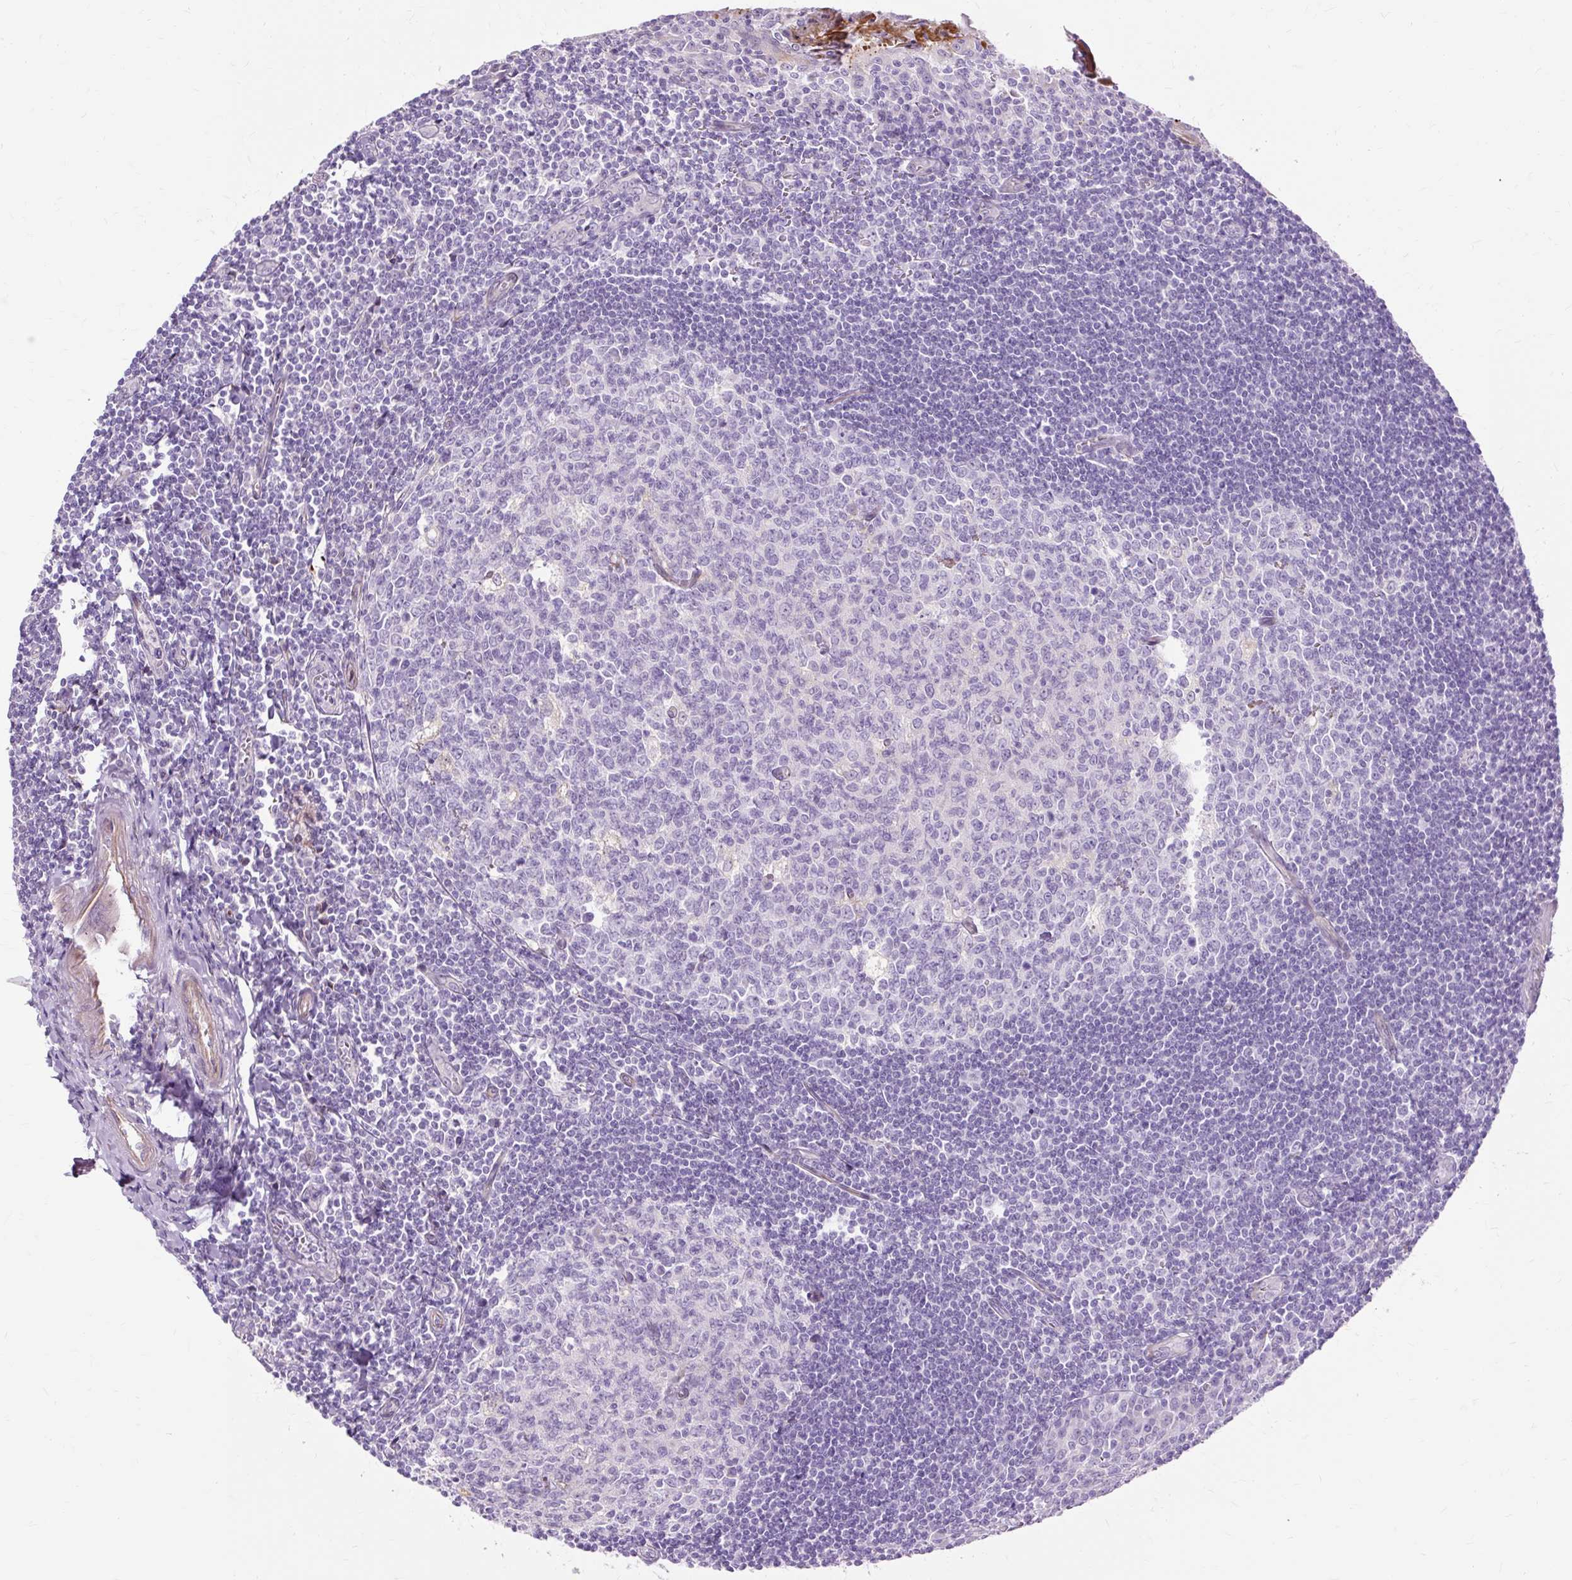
{"staining": {"intensity": "negative", "quantity": "none", "location": "none"}, "tissue": "tonsil", "cell_type": "Germinal center cells", "image_type": "normal", "snomed": [{"axis": "morphology", "description": "Normal tissue, NOS"}, {"axis": "topography", "description": "Tonsil"}], "caption": "Human tonsil stained for a protein using immunohistochemistry (IHC) exhibits no expression in germinal center cells.", "gene": "DCTN4", "patient": {"sex": "male", "age": 27}}